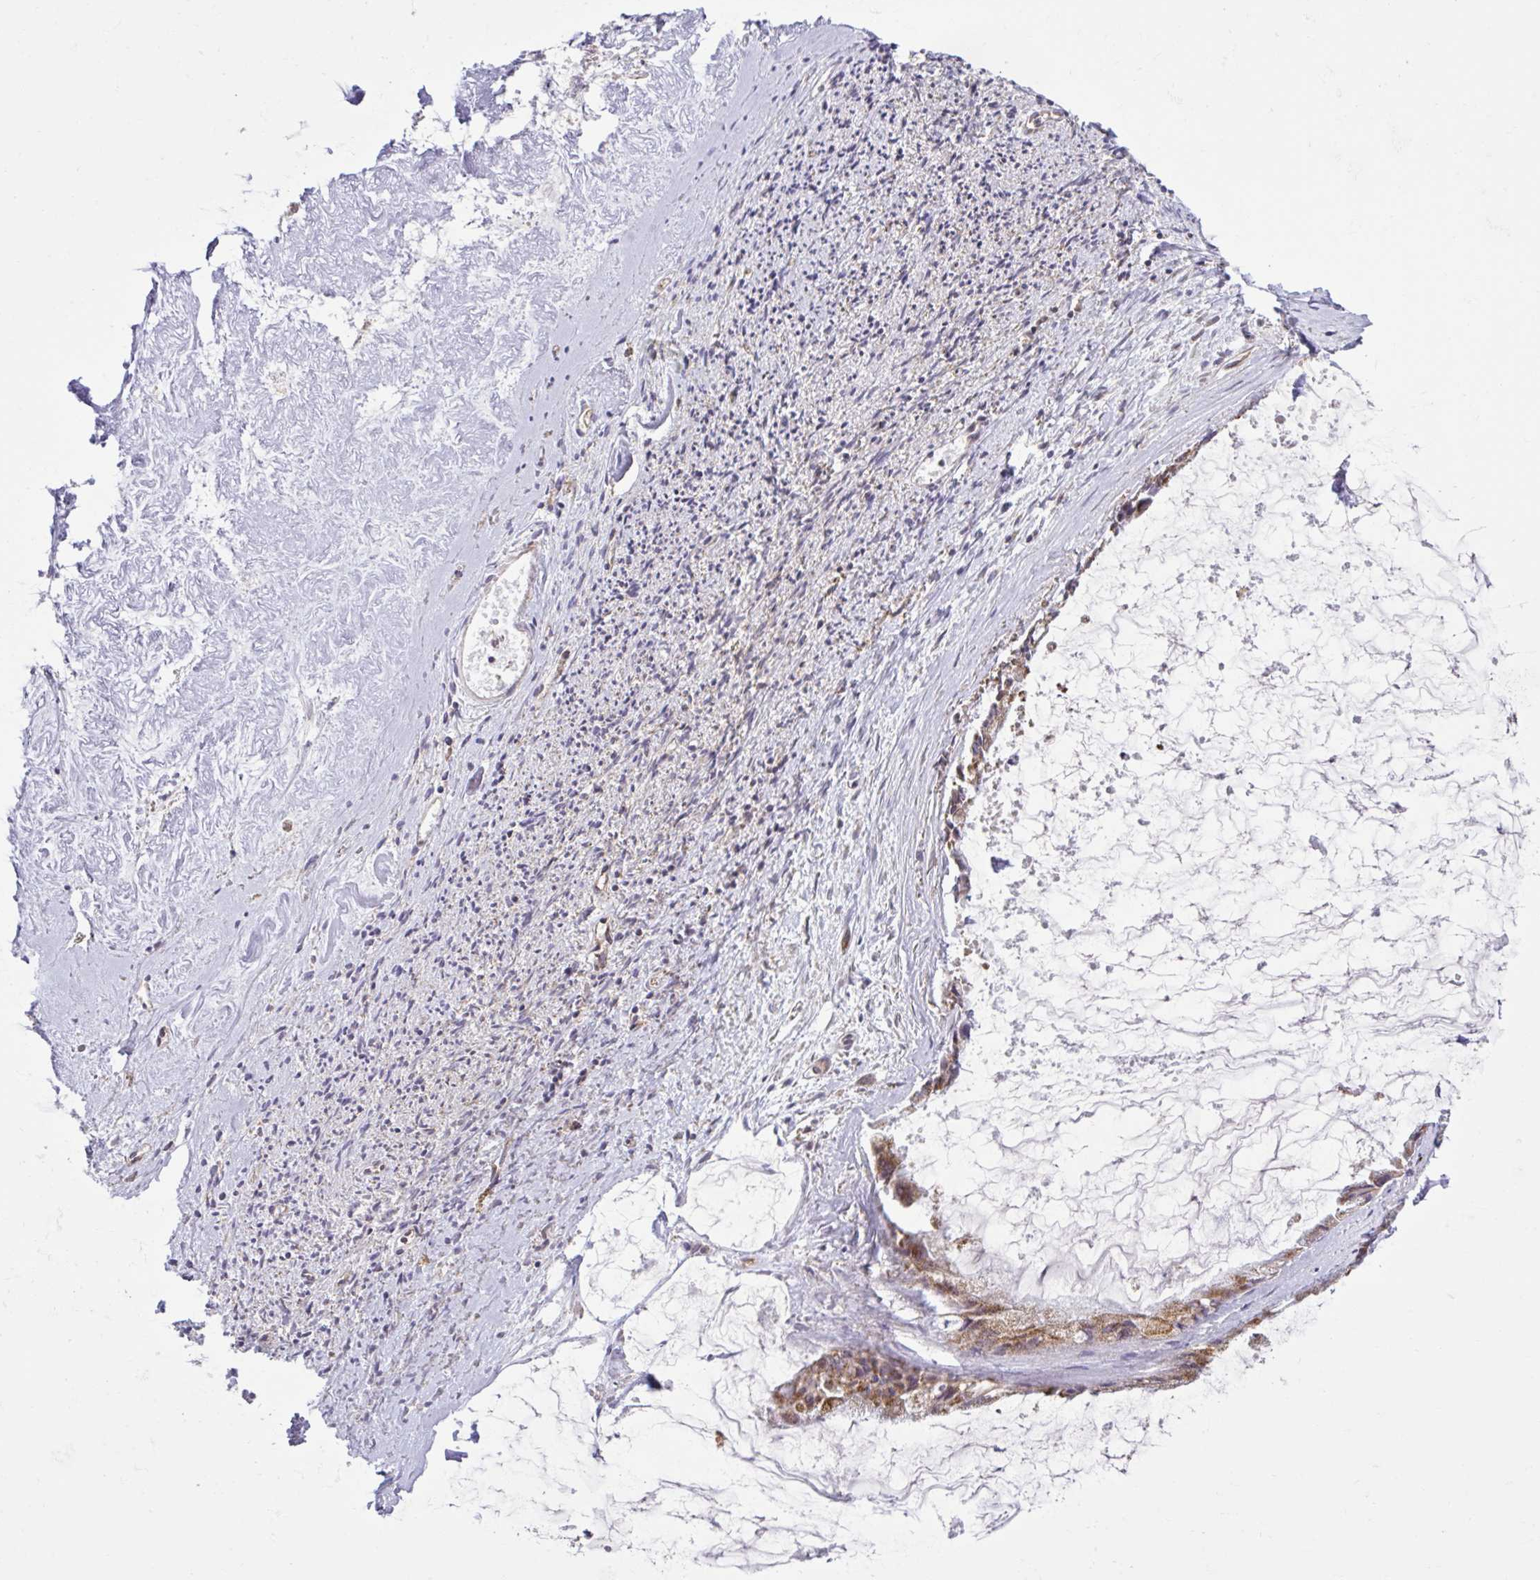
{"staining": {"intensity": "moderate", "quantity": ">75%", "location": "cytoplasmic/membranous"}, "tissue": "ovarian cancer", "cell_type": "Tumor cells", "image_type": "cancer", "snomed": [{"axis": "morphology", "description": "Cystadenocarcinoma, mucinous, NOS"}, {"axis": "topography", "description": "Ovary"}], "caption": "Brown immunohistochemical staining in ovarian mucinous cystadenocarcinoma exhibits moderate cytoplasmic/membranous expression in approximately >75% of tumor cells.", "gene": "LIMS1", "patient": {"sex": "female", "age": 90}}